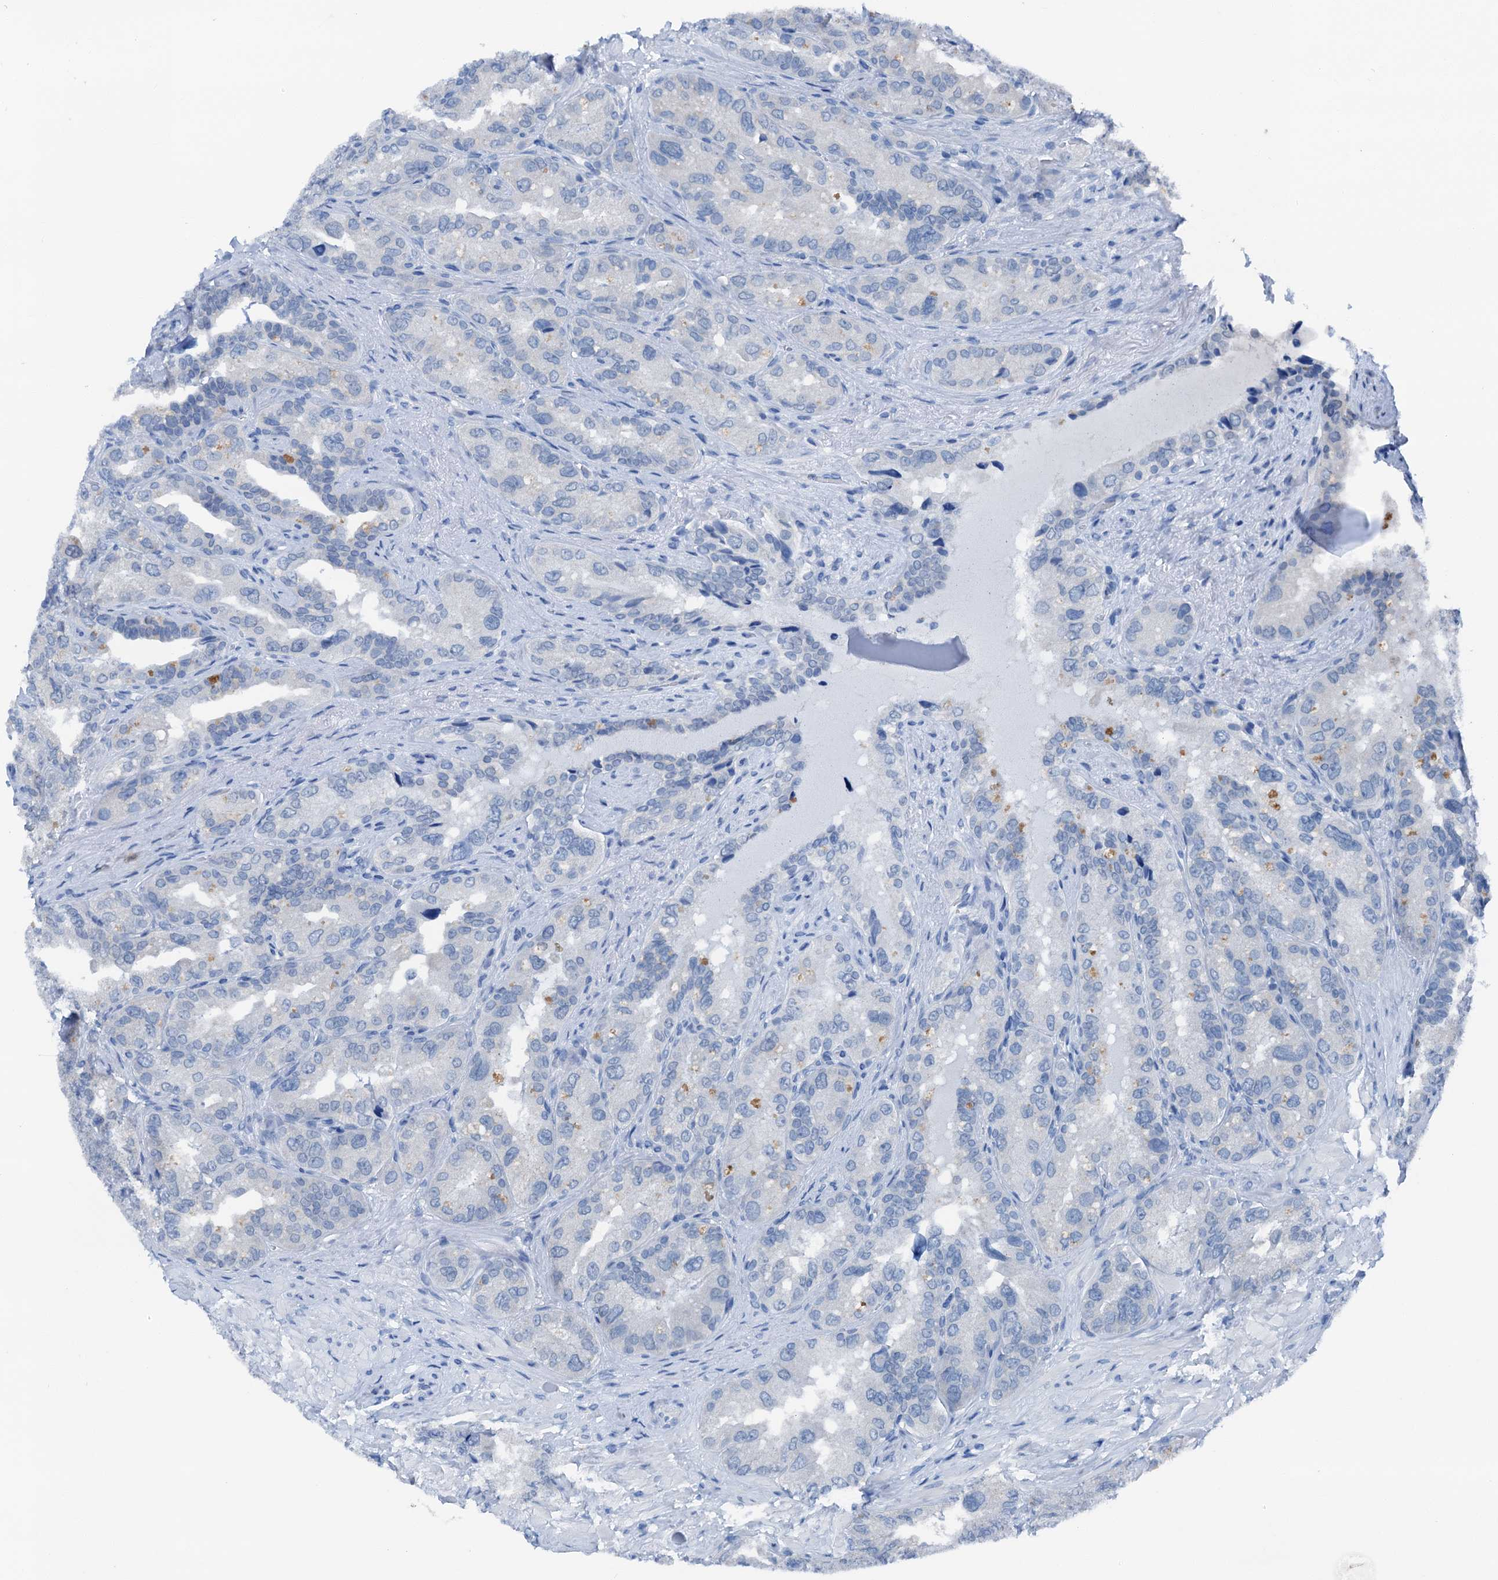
{"staining": {"intensity": "negative", "quantity": "none", "location": "none"}, "tissue": "seminal vesicle", "cell_type": "Glandular cells", "image_type": "normal", "snomed": [{"axis": "morphology", "description": "Normal tissue, NOS"}, {"axis": "topography", "description": "Seminal veicle"}, {"axis": "topography", "description": "Peripheral nerve tissue"}], "caption": "This is an IHC micrograph of normal seminal vesicle. There is no staining in glandular cells.", "gene": "CBLN3", "patient": {"sex": "male", "age": 67}}